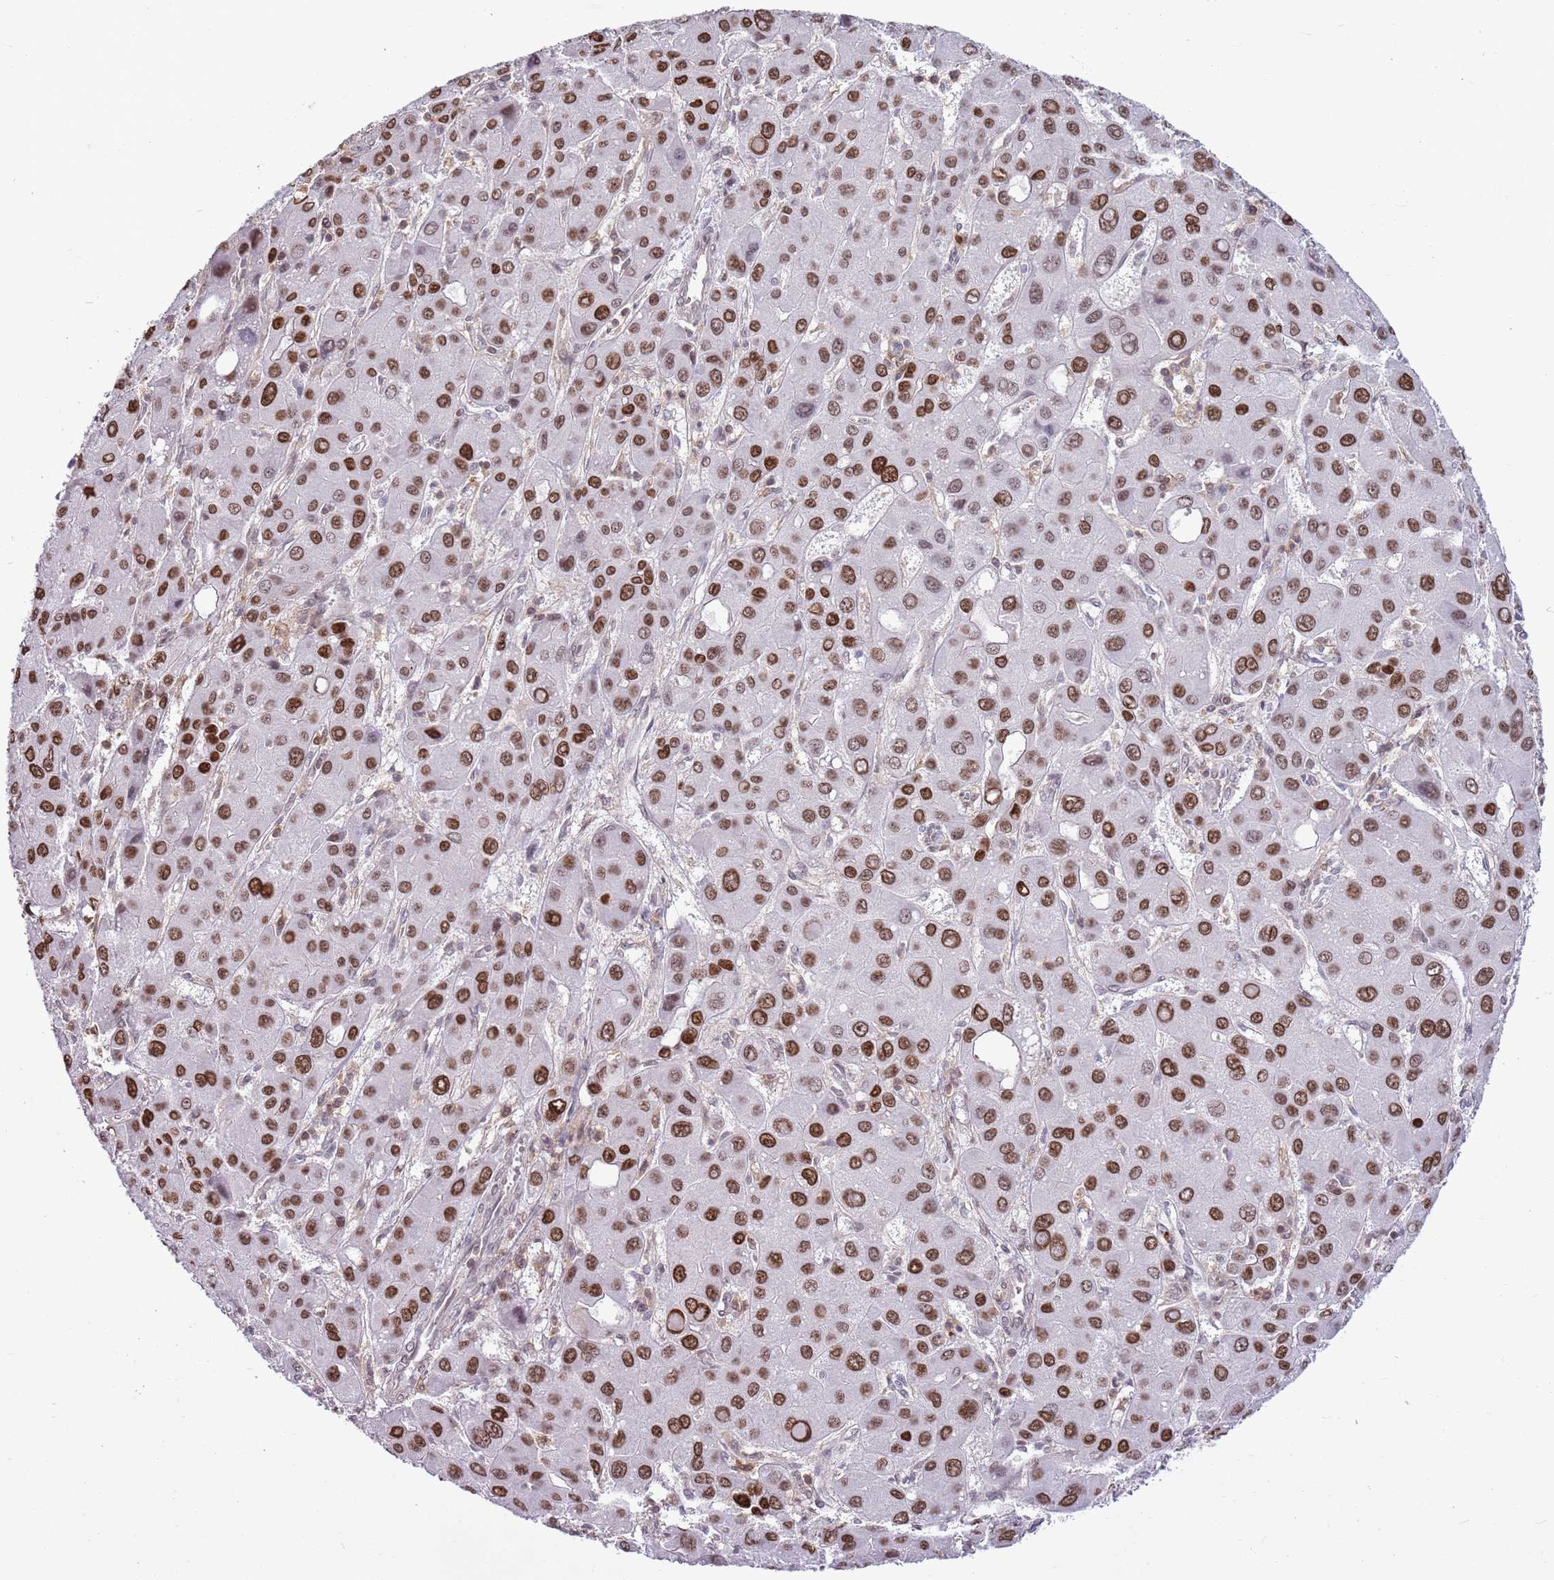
{"staining": {"intensity": "moderate", "quantity": ">75%", "location": "nuclear"}, "tissue": "liver cancer", "cell_type": "Tumor cells", "image_type": "cancer", "snomed": [{"axis": "morphology", "description": "Carcinoma, Hepatocellular, NOS"}, {"axis": "topography", "description": "Liver"}], "caption": "Moderate nuclear protein positivity is identified in about >75% of tumor cells in liver cancer. (DAB (3,3'-diaminobenzidine) IHC with brightfield microscopy, high magnification).", "gene": "DHX32", "patient": {"sex": "male", "age": 55}}